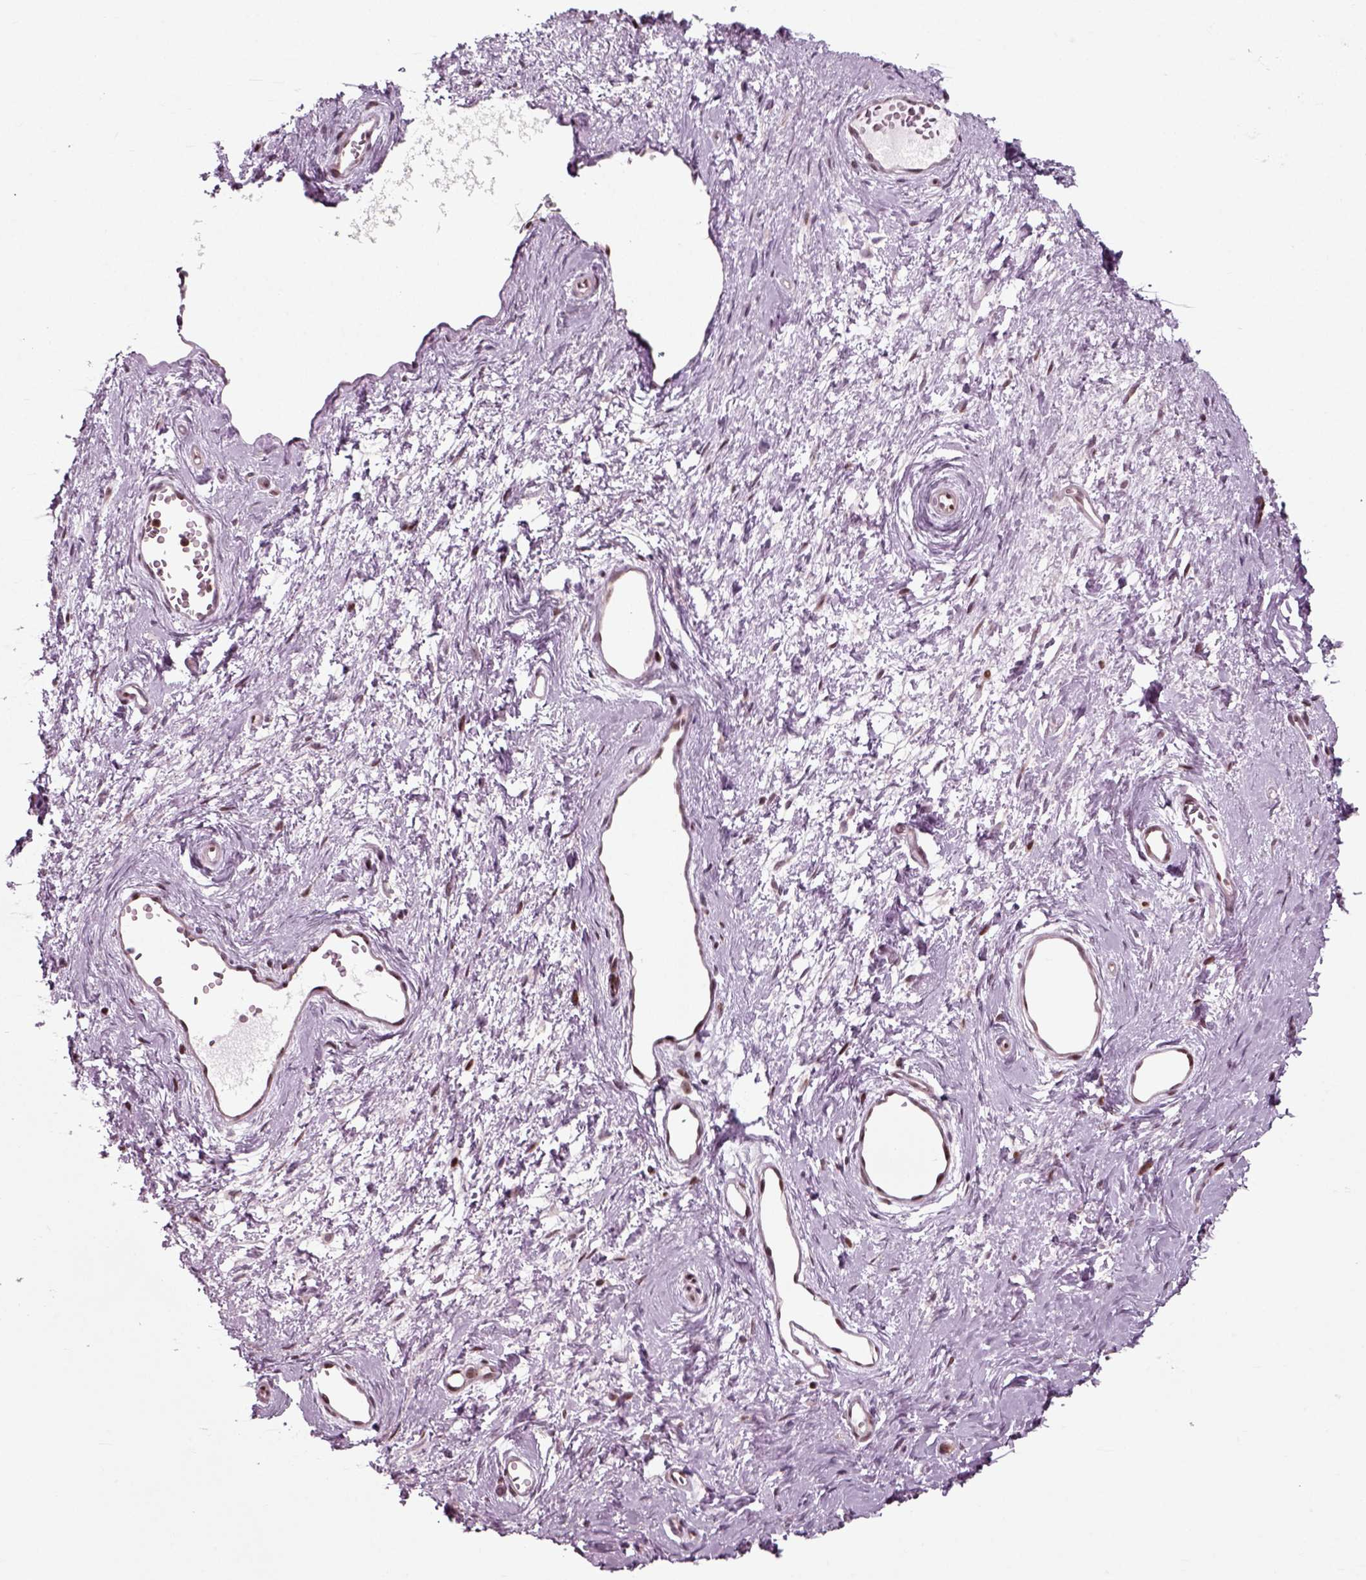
{"staining": {"intensity": "strong", "quantity": "<25%", "location": "nuclear"}, "tissue": "vagina", "cell_type": "Squamous epithelial cells", "image_type": "normal", "snomed": [{"axis": "morphology", "description": "Normal tissue, NOS"}, {"axis": "topography", "description": "Vagina"}], "caption": "Protein expression analysis of benign human vagina reveals strong nuclear expression in about <25% of squamous epithelial cells. Ihc stains the protein in brown and the nuclei are stained blue.", "gene": "CDC14A", "patient": {"sex": "female", "age": 45}}